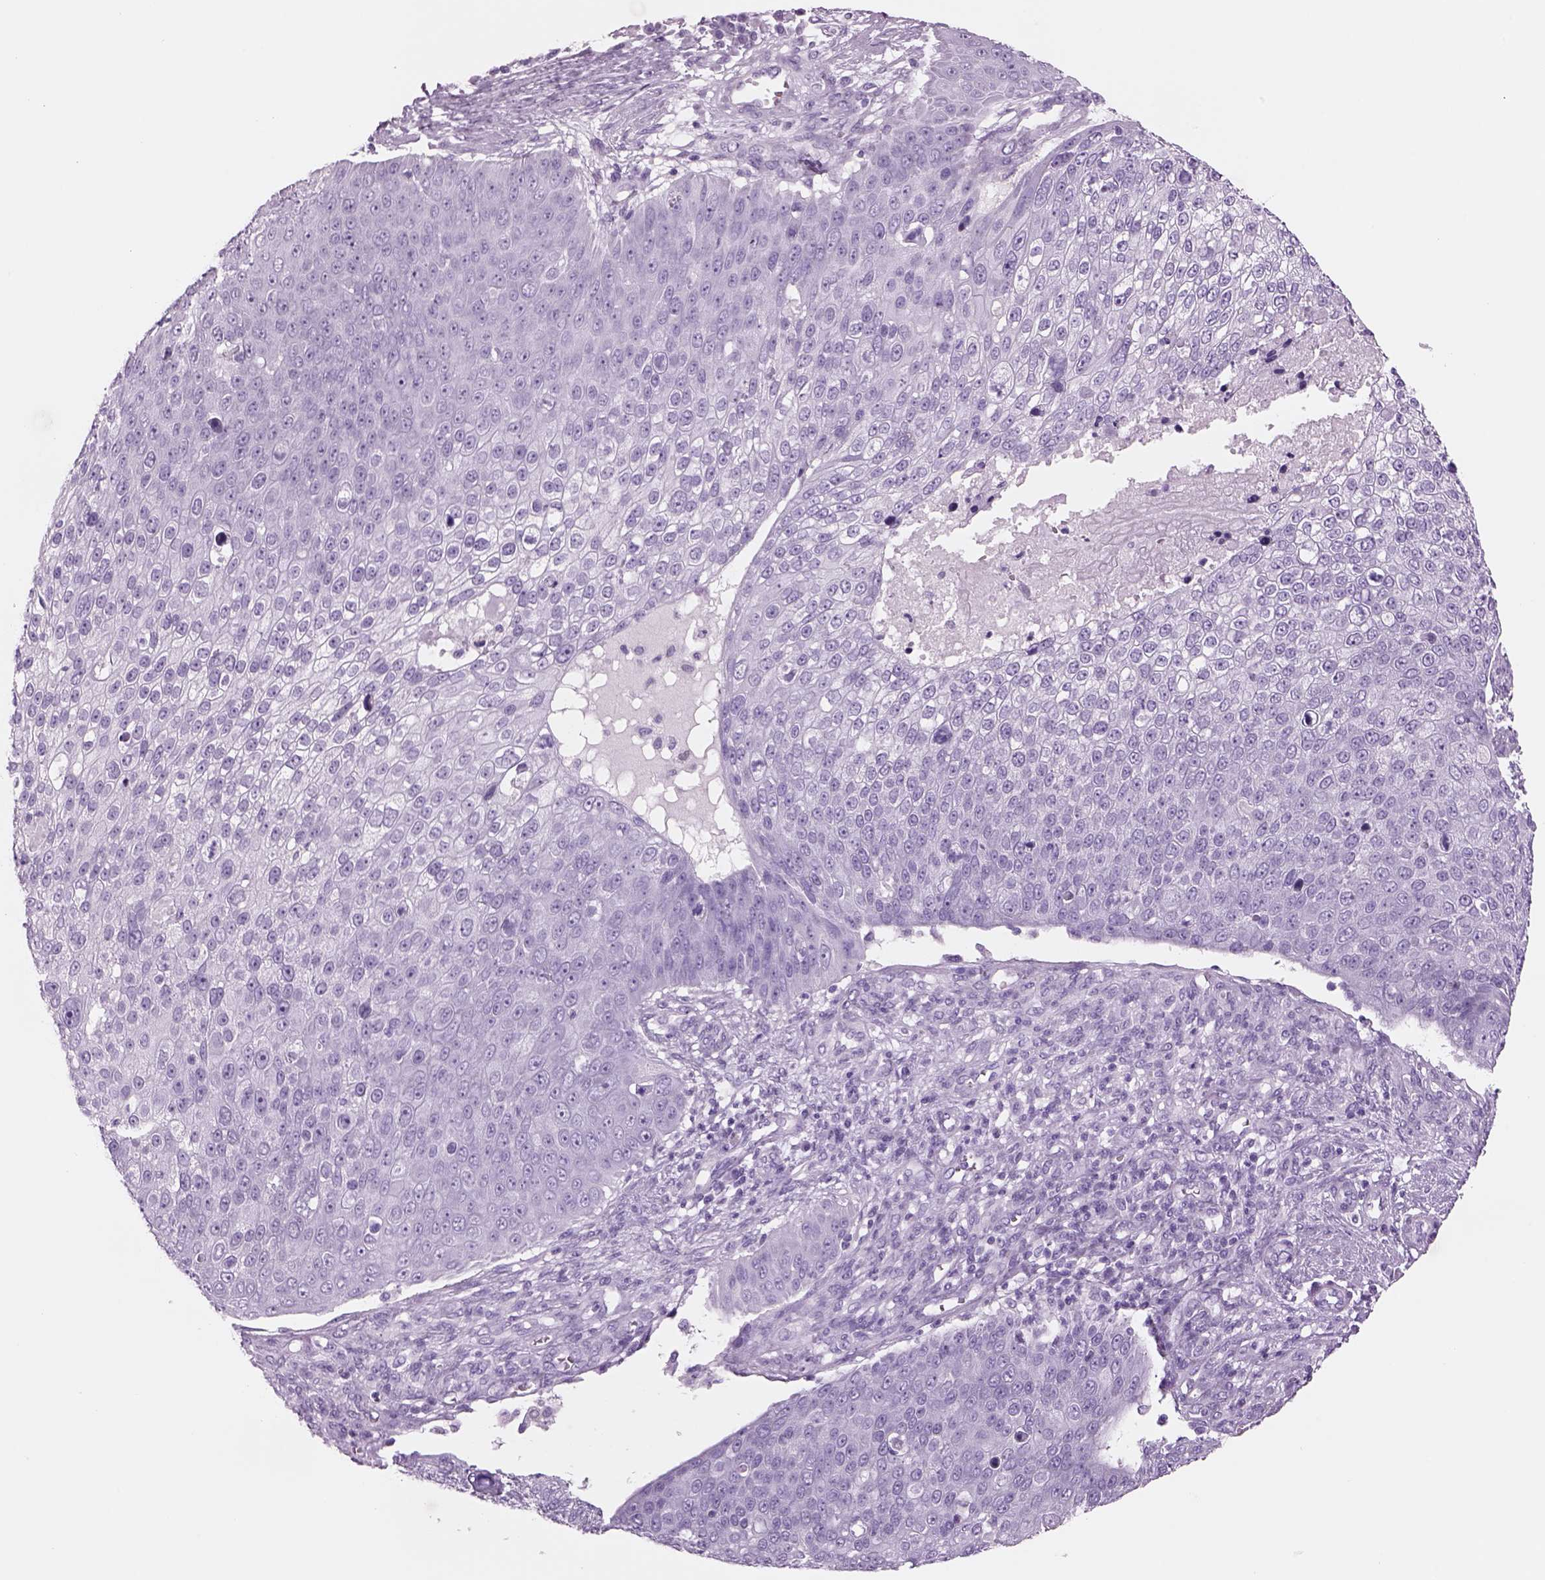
{"staining": {"intensity": "negative", "quantity": "none", "location": "none"}, "tissue": "skin cancer", "cell_type": "Tumor cells", "image_type": "cancer", "snomed": [{"axis": "morphology", "description": "Squamous cell carcinoma, NOS"}, {"axis": "topography", "description": "Skin"}], "caption": "High power microscopy histopathology image of an immunohistochemistry (IHC) micrograph of skin cancer (squamous cell carcinoma), revealing no significant positivity in tumor cells.", "gene": "RHO", "patient": {"sex": "male", "age": 71}}